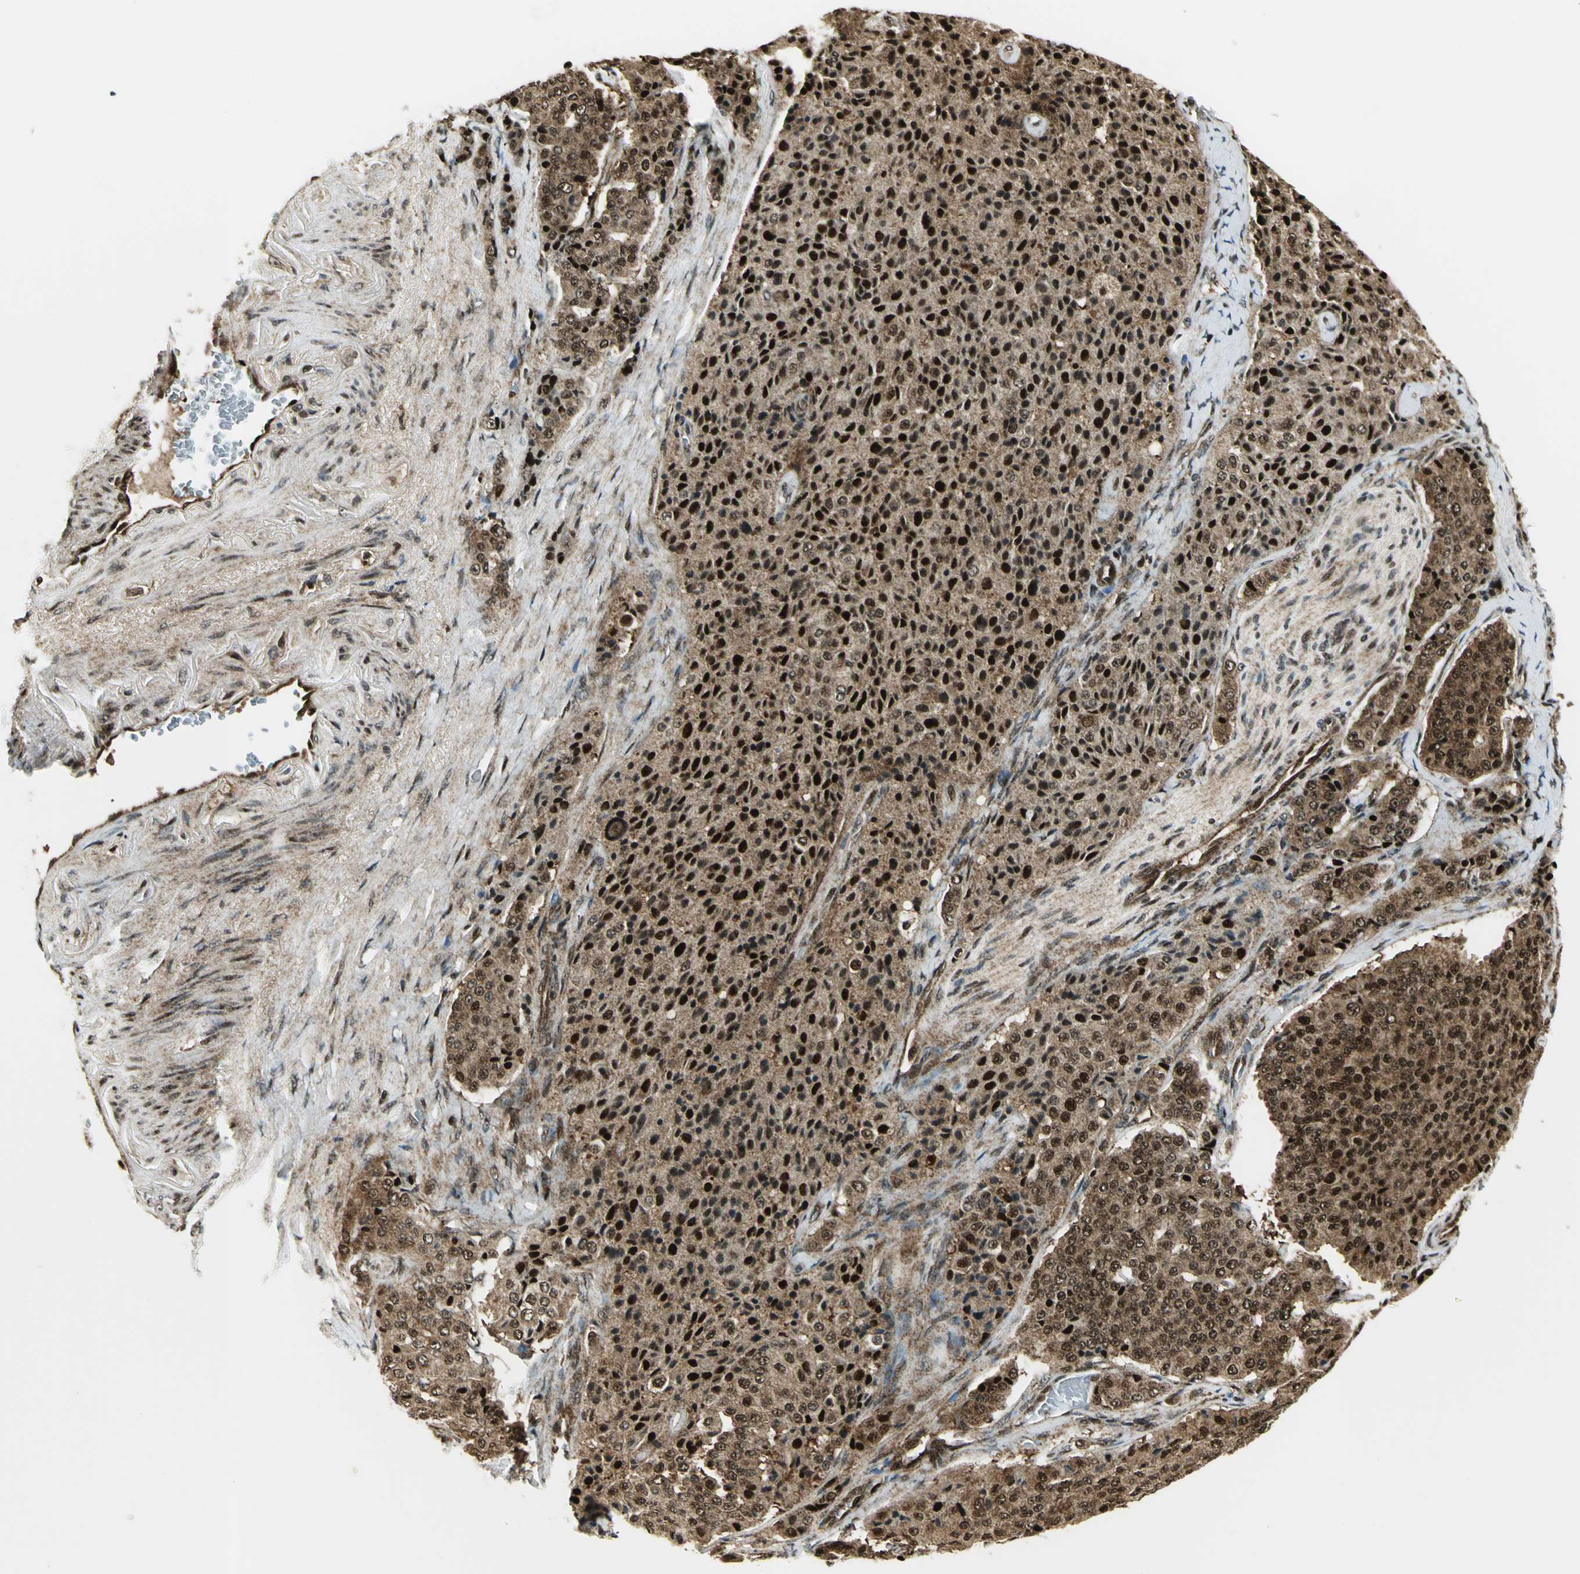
{"staining": {"intensity": "strong", "quantity": ">75%", "location": "cytoplasmic/membranous,nuclear"}, "tissue": "carcinoid", "cell_type": "Tumor cells", "image_type": "cancer", "snomed": [{"axis": "morphology", "description": "Carcinoid, malignant, NOS"}, {"axis": "topography", "description": "Colon"}], "caption": "Immunohistochemistry (IHC) photomicrograph of neoplastic tissue: carcinoid stained using immunohistochemistry (IHC) shows high levels of strong protein expression localized specifically in the cytoplasmic/membranous and nuclear of tumor cells, appearing as a cytoplasmic/membranous and nuclear brown color.", "gene": "COPS5", "patient": {"sex": "female", "age": 61}}